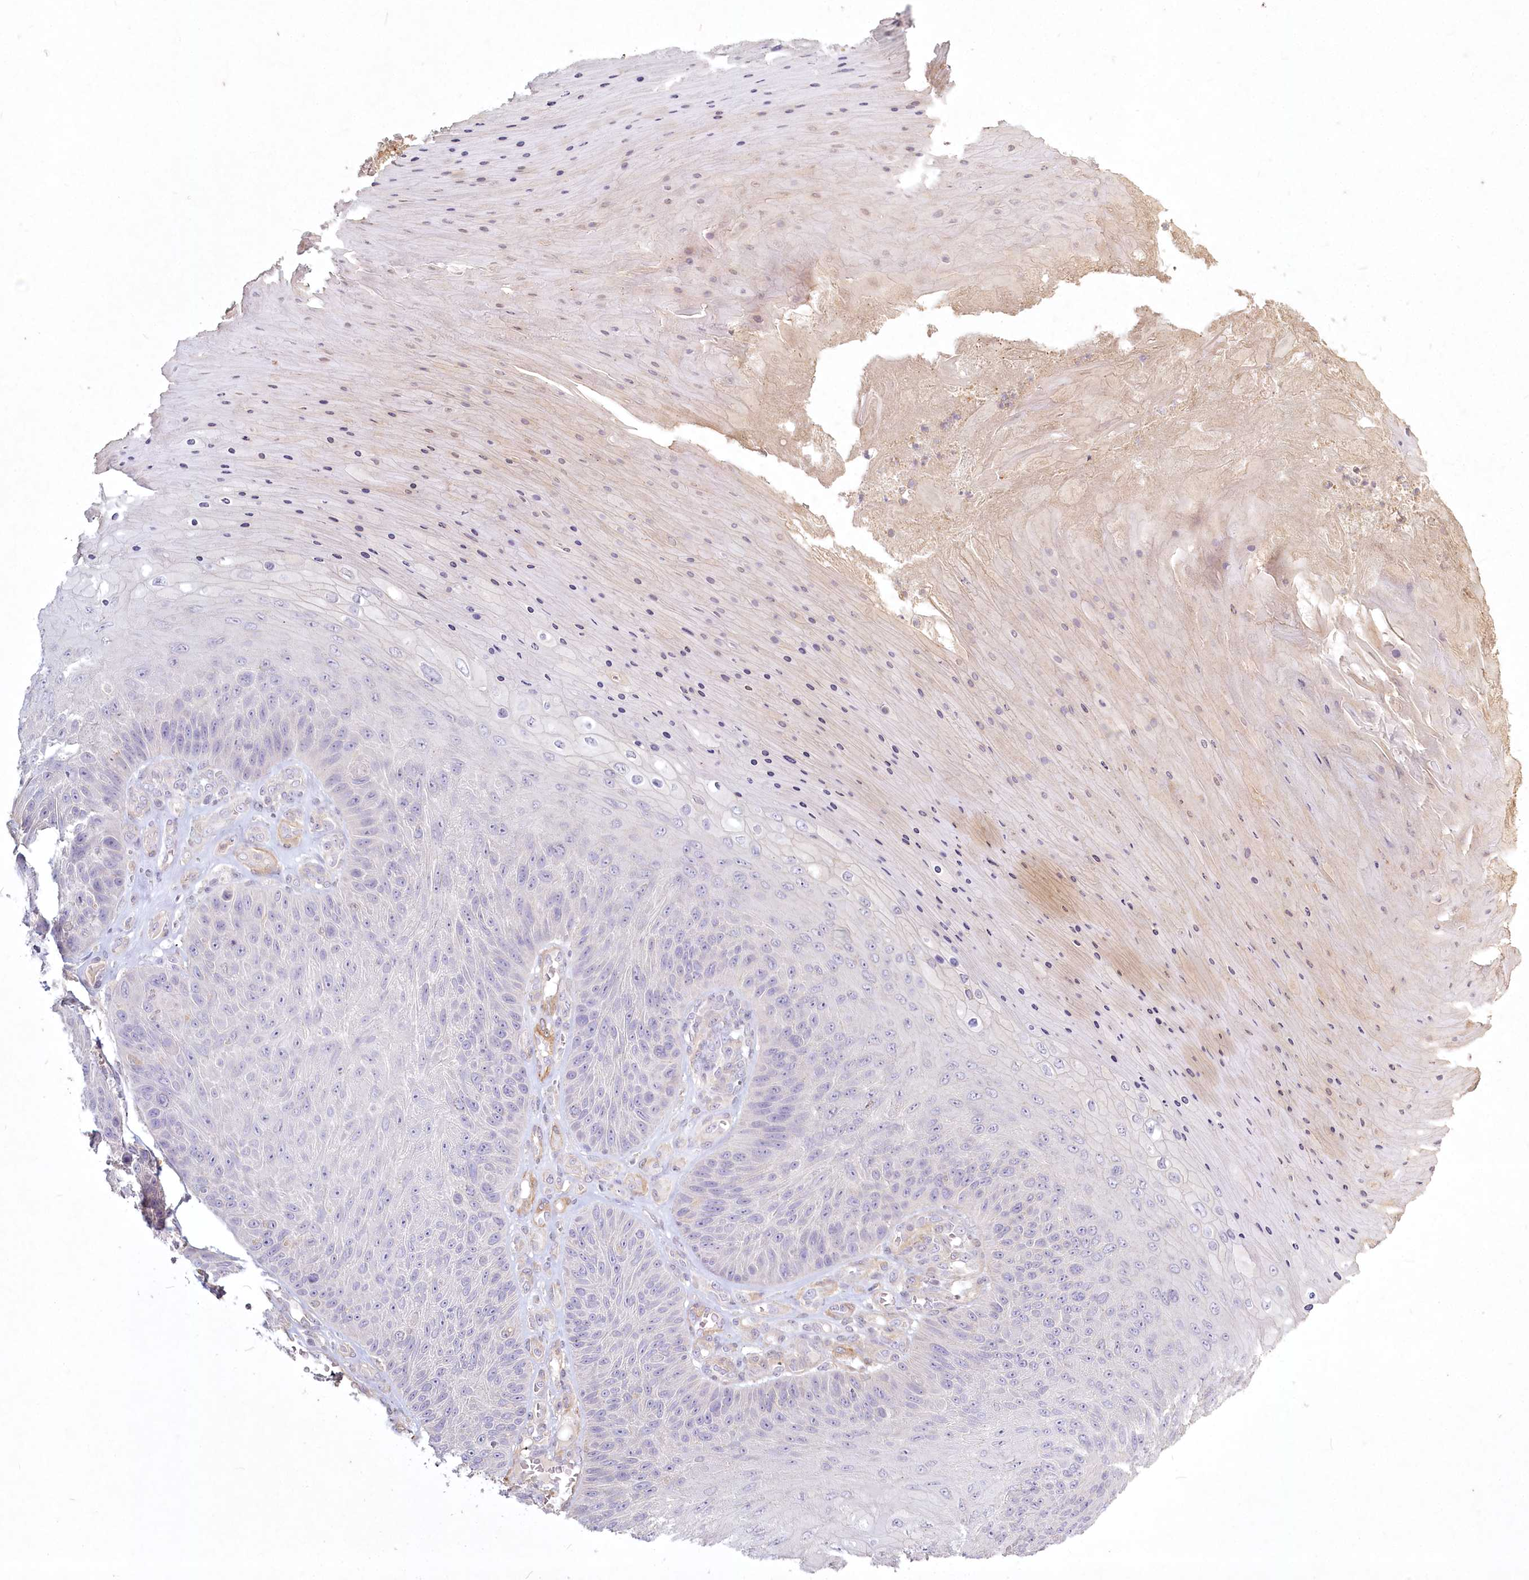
{"staining": {"intensity": "negative", "quantity": "none", "location": "none"}, "tissue": "skin cancer", "cell_type": "Tumor cells", "image_type": "cancer", "snomed": [{"axis": "morphology", "description": "Squamous cell carcinoma, NOS"}, {"axis": "topography", "description": "Skin"}], "caption": "Tumor cells are negative for protein expression in human squamous cell carcinoma (skin).", "gene": "INPP4B", "patient": {"sex": "female", "age": 88}}